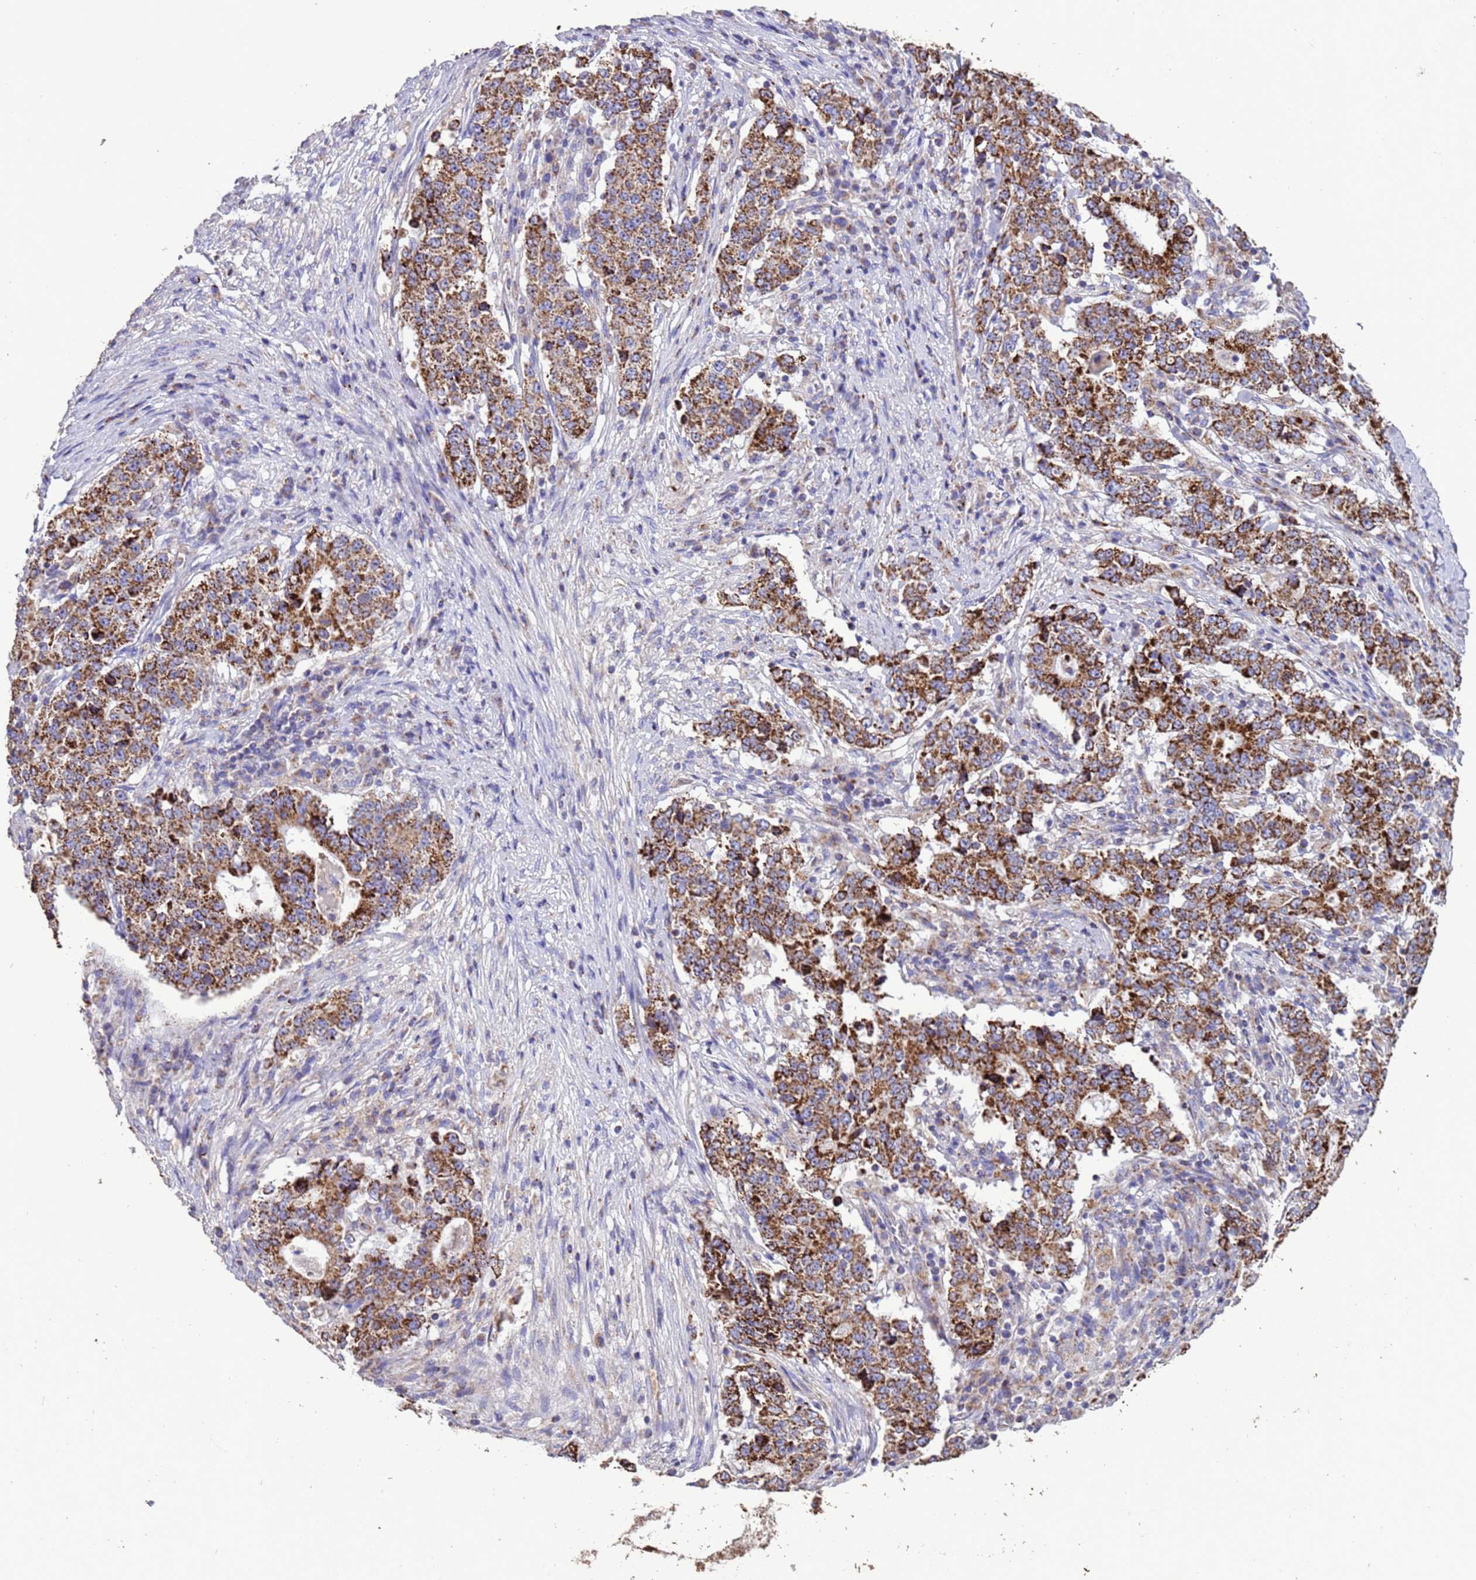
{"staining": {"intensity": "strong", "quantity": ">75%", "location": "cytoplasmic/membranous"}, "tissue": "stomach cancer", "cell_type": "Tumor cells", "image_type": "cancer", "snomed": [{"axis": "morphology", "description": "Adenocarcinoma, NOS"}, {"axis": "topography", "description": "Stomach"}], "caption": "Stomach cancer stained with a protein marker demonstrates strong staining in tumor cells.", "gene": "ZNFX1", "patient": {"sex": "male", "age": 59}}